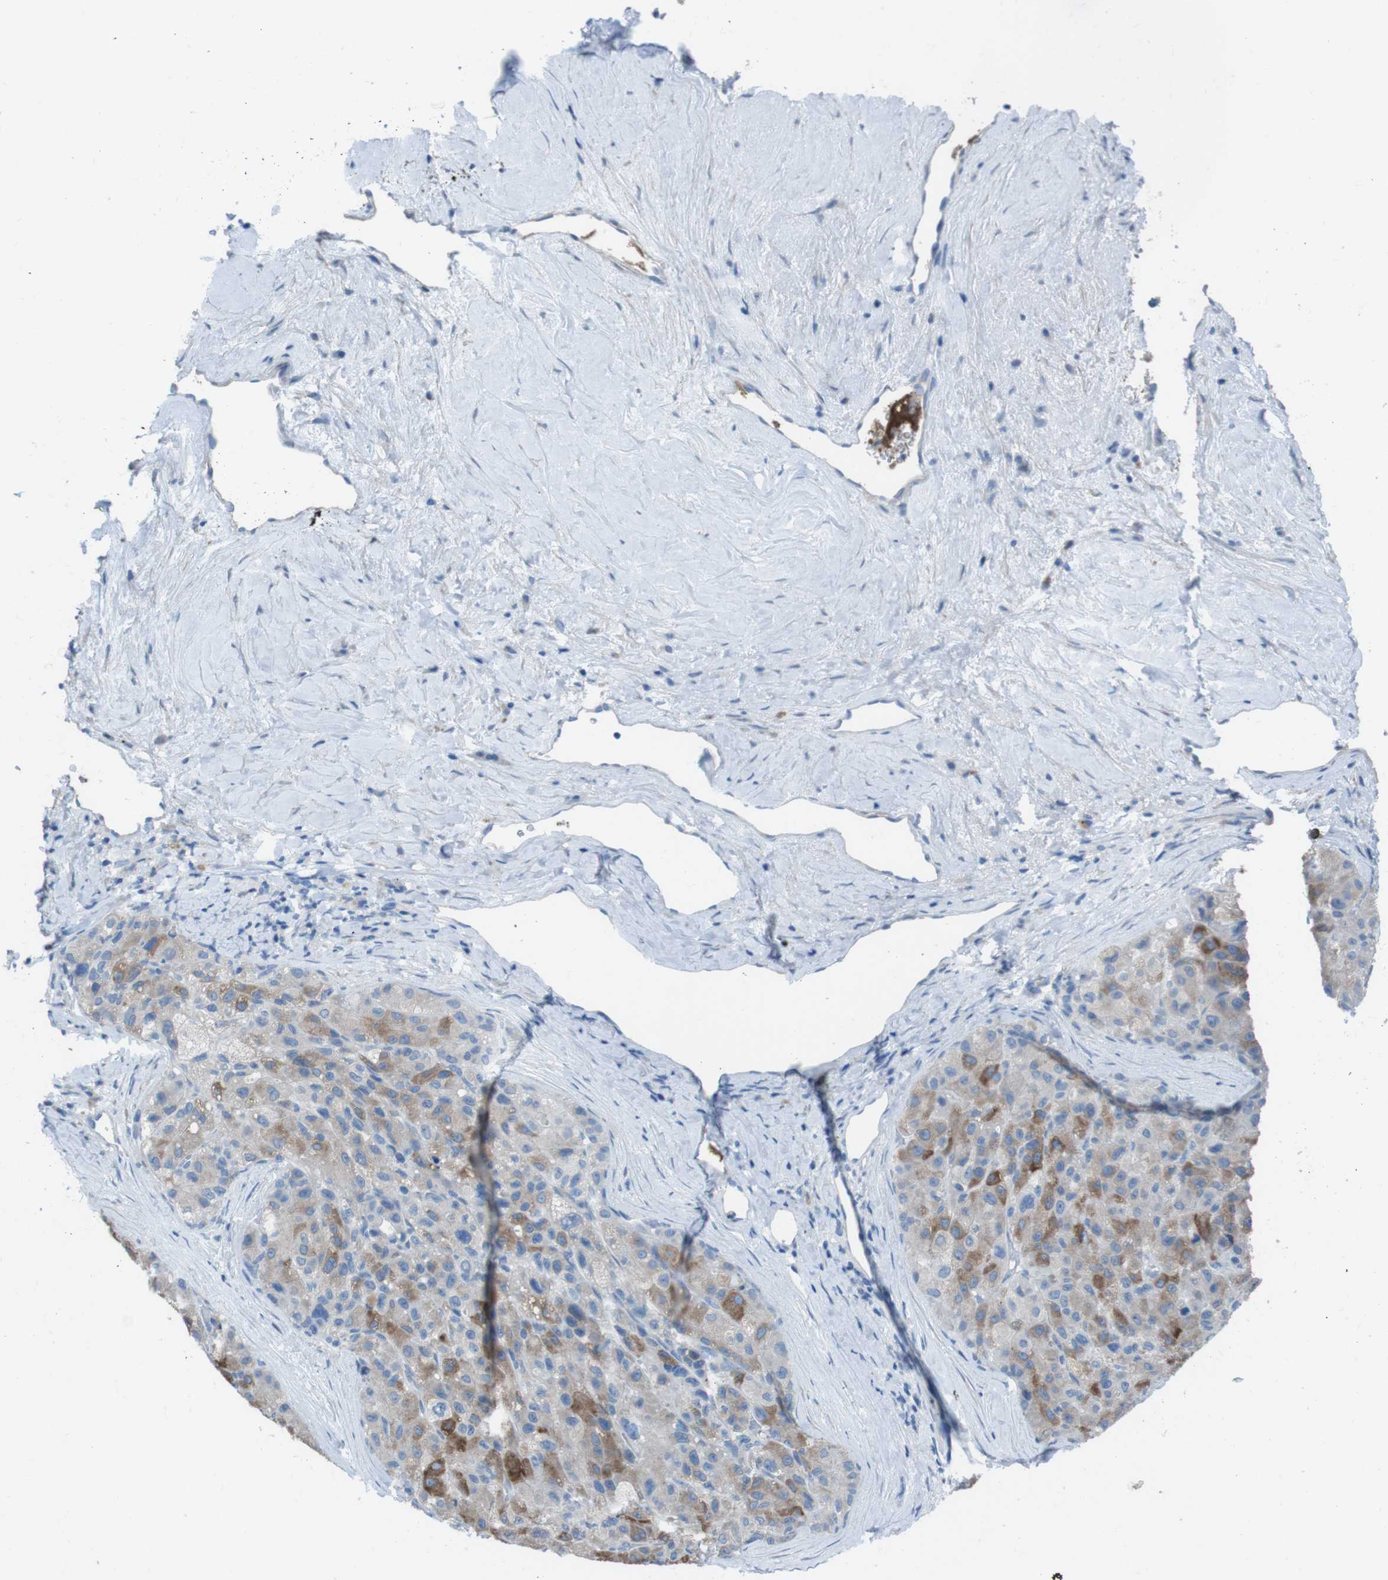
{"staining": {"intensity": "moderate", "quantity": ">75%", "location": "cytoplasmic/membranous"}, "tissue": "liver cancer", "cell_type": "Tumor cells", "image_type": "cancer", "snomed": [{"axis": "morphology", "description": "Carcinoma, Hepatocellular, NOS"}, {"axis": "topography", "description": "Liver"}], "caption": "A brown stain highlights moderate cytoplasmic/membranous expression of a protein in liver cancer tumor cells.", "gene": "CYP2C8", "patient": {"sex": "male", "age": 80}}